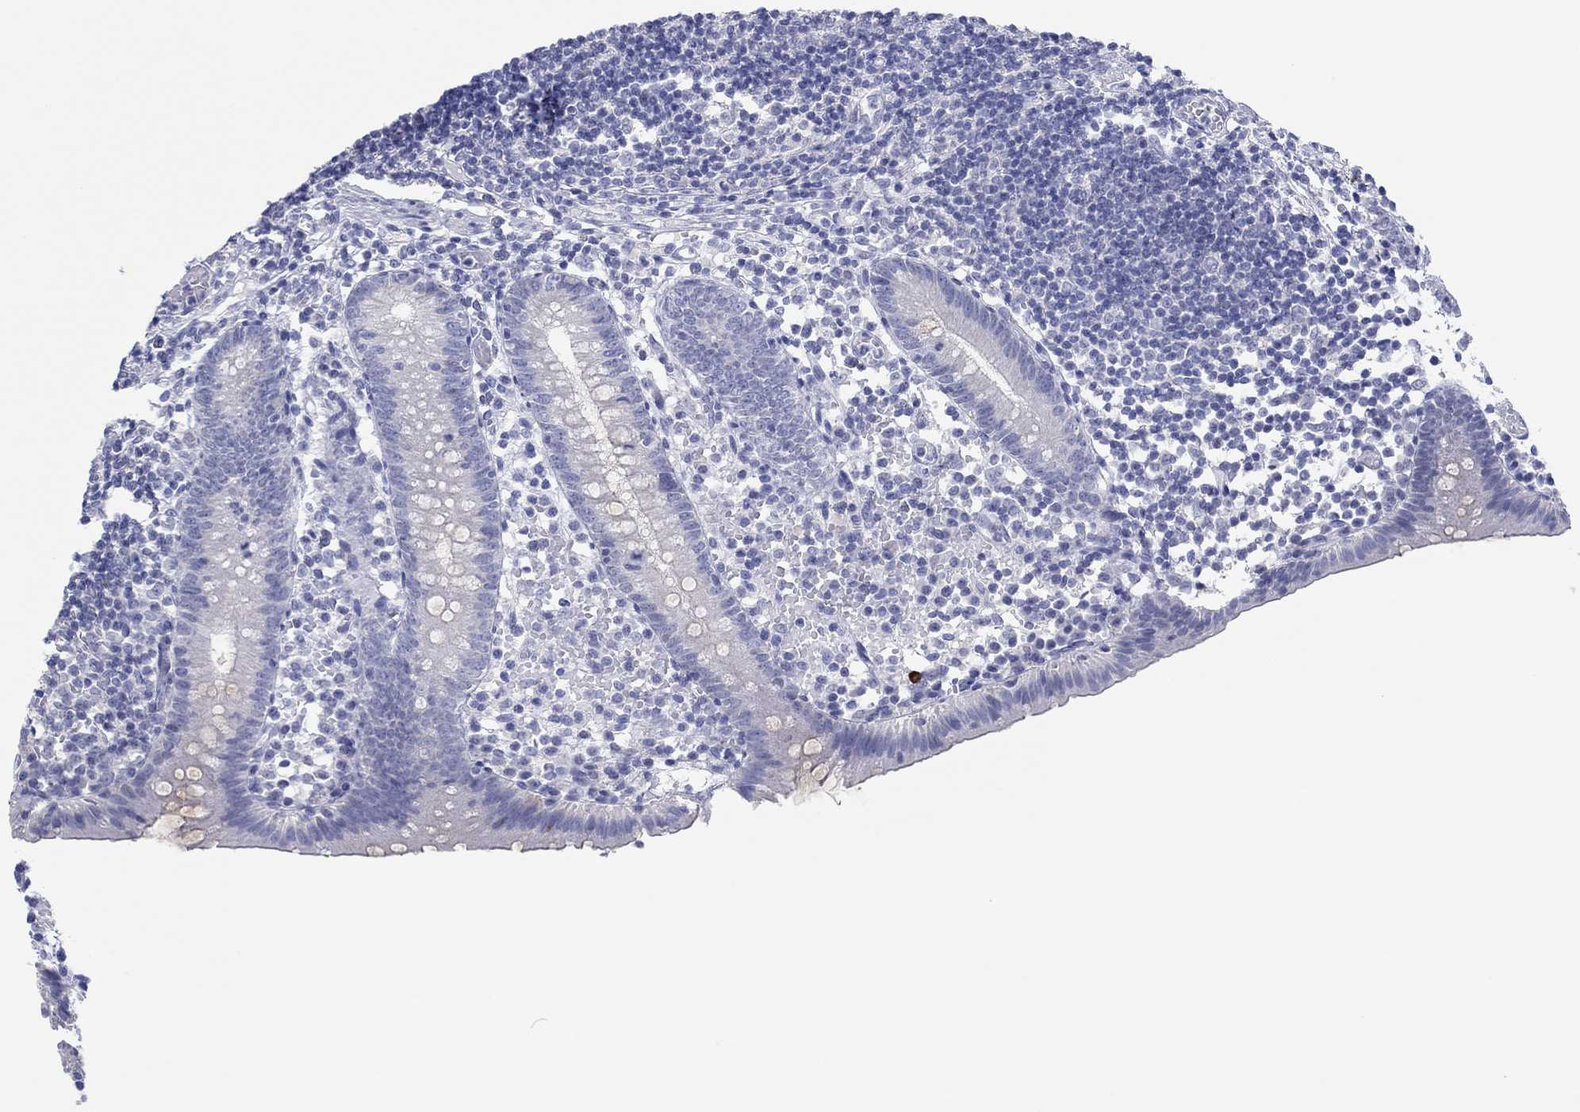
{"staining": {"intensity": "negative", "quantity": "none", "location": "none"}, "tissue": "appendix", "cell_type": "Glandular cells", "image_type": "normal", "snomed": [{"axis": "morphology", "description": "Normal tissue, NOS"}, {"axis": "topography", "description": "Appendix"}], "caption": "IHC micrograph of benign human appendix stained for a protein (brown), which displays no expression in glandular cells. Brightfield microscopy of immunohistochemistry stained with DAB (brown) and hematoxylin (blue), captured at high magnification.", "gene": "MAGEB6", "patient": {"sex": "female", "age": 40}}